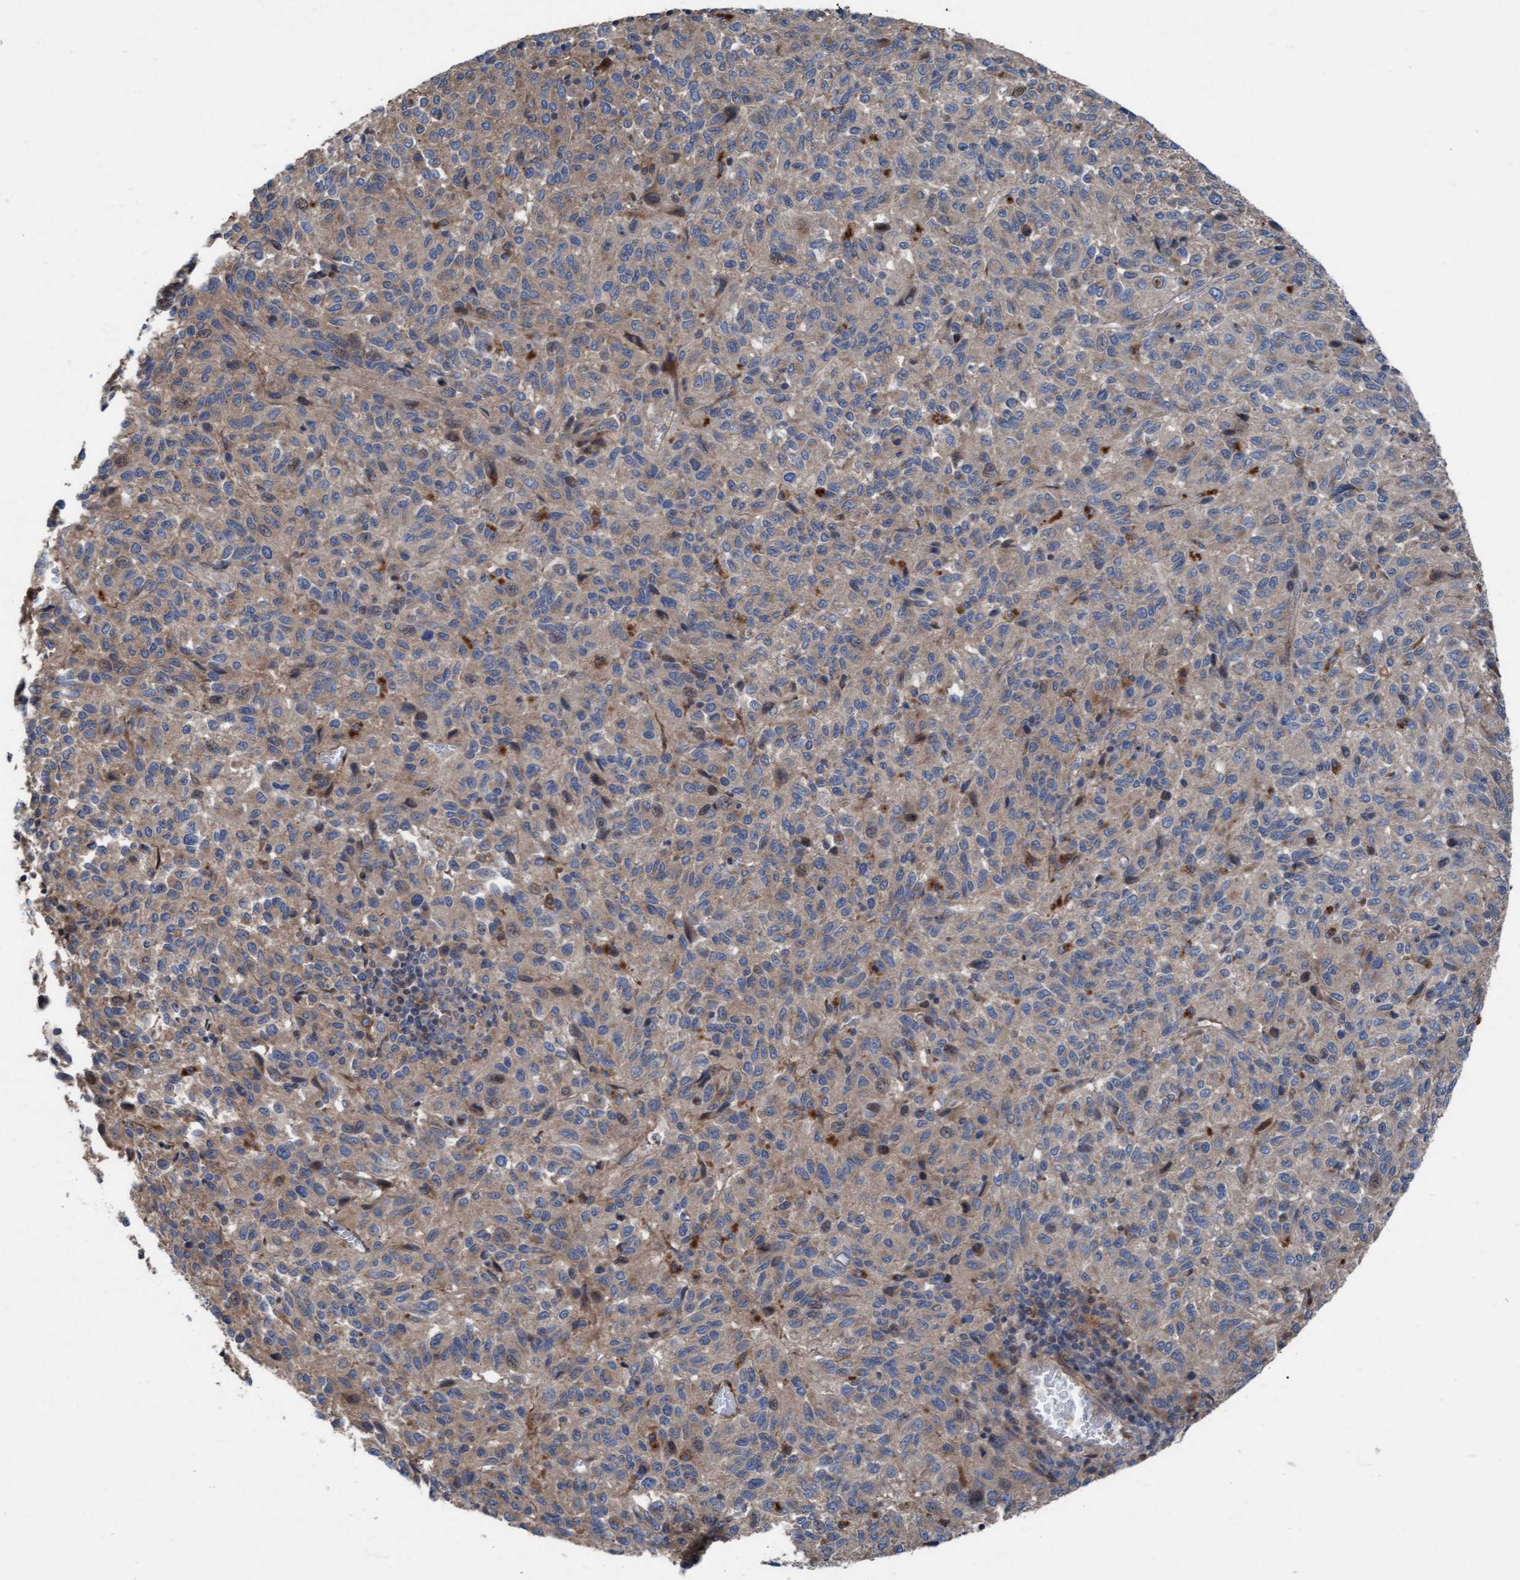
{"staining": {"intensity": "weak", "quantity": ">75%", "location": "cytoplasmic/membranous"}, "tissue": "melanoma", "cell_type": "Tumor cells", "image_type": "cancer", "snomed": [{"axis": "morphology", "description": "Malignant melanoma, Metastatic site"}, {"axis": "topography", "description": "Lung"}], "caption": "A micrograph of malignant melanoma (metastatic site) stained for a protein shows weak cytoplasmic/membranous brown staining in tumor cells.", "gene": "KLHL26", "patient": {"sex": "male", "age": 64}}